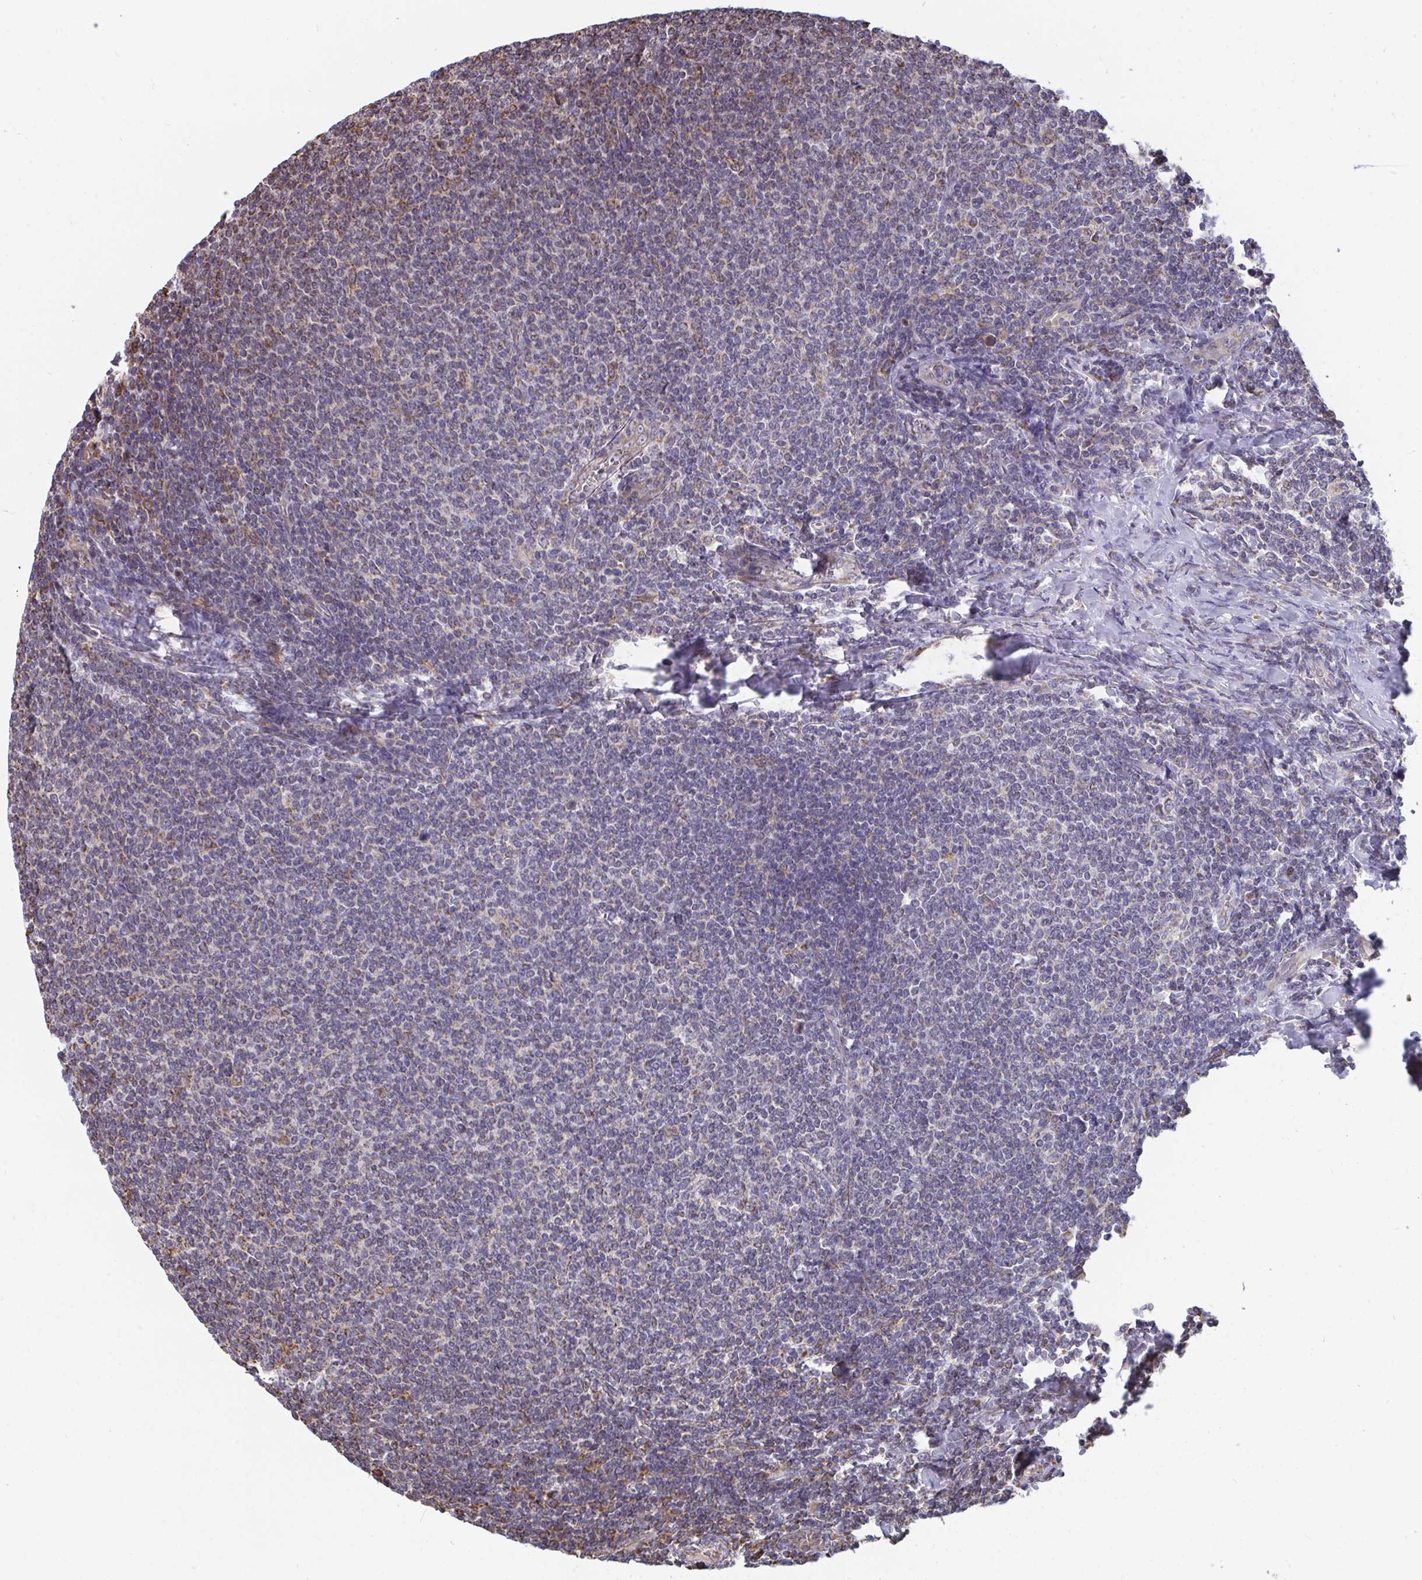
{"staining": {"intensity": "moderate", "quantity": "25%-75%", "location": "cytoplasmic/membranous"}, "tissue": "lymphoma", "cell_type": "Tumor cells", "image_type": "cancer", "snomed": [{"axis": "morphology", "description": "Malignant lymphoma, non-Hodgkin's type, Low grade"}, {"axis": "topography", "description": "Lymph node"}], "caption": "Moderate cytoplasmic/membranous staining for a protein is identified in approximately 25%-75% of tumor cells of low-grade malignant lymphoma, non-Hodgkin's type using immunohistochemistry.", "gene": "ELAVL1", "patient": {"sex": "male", "age": 52}}